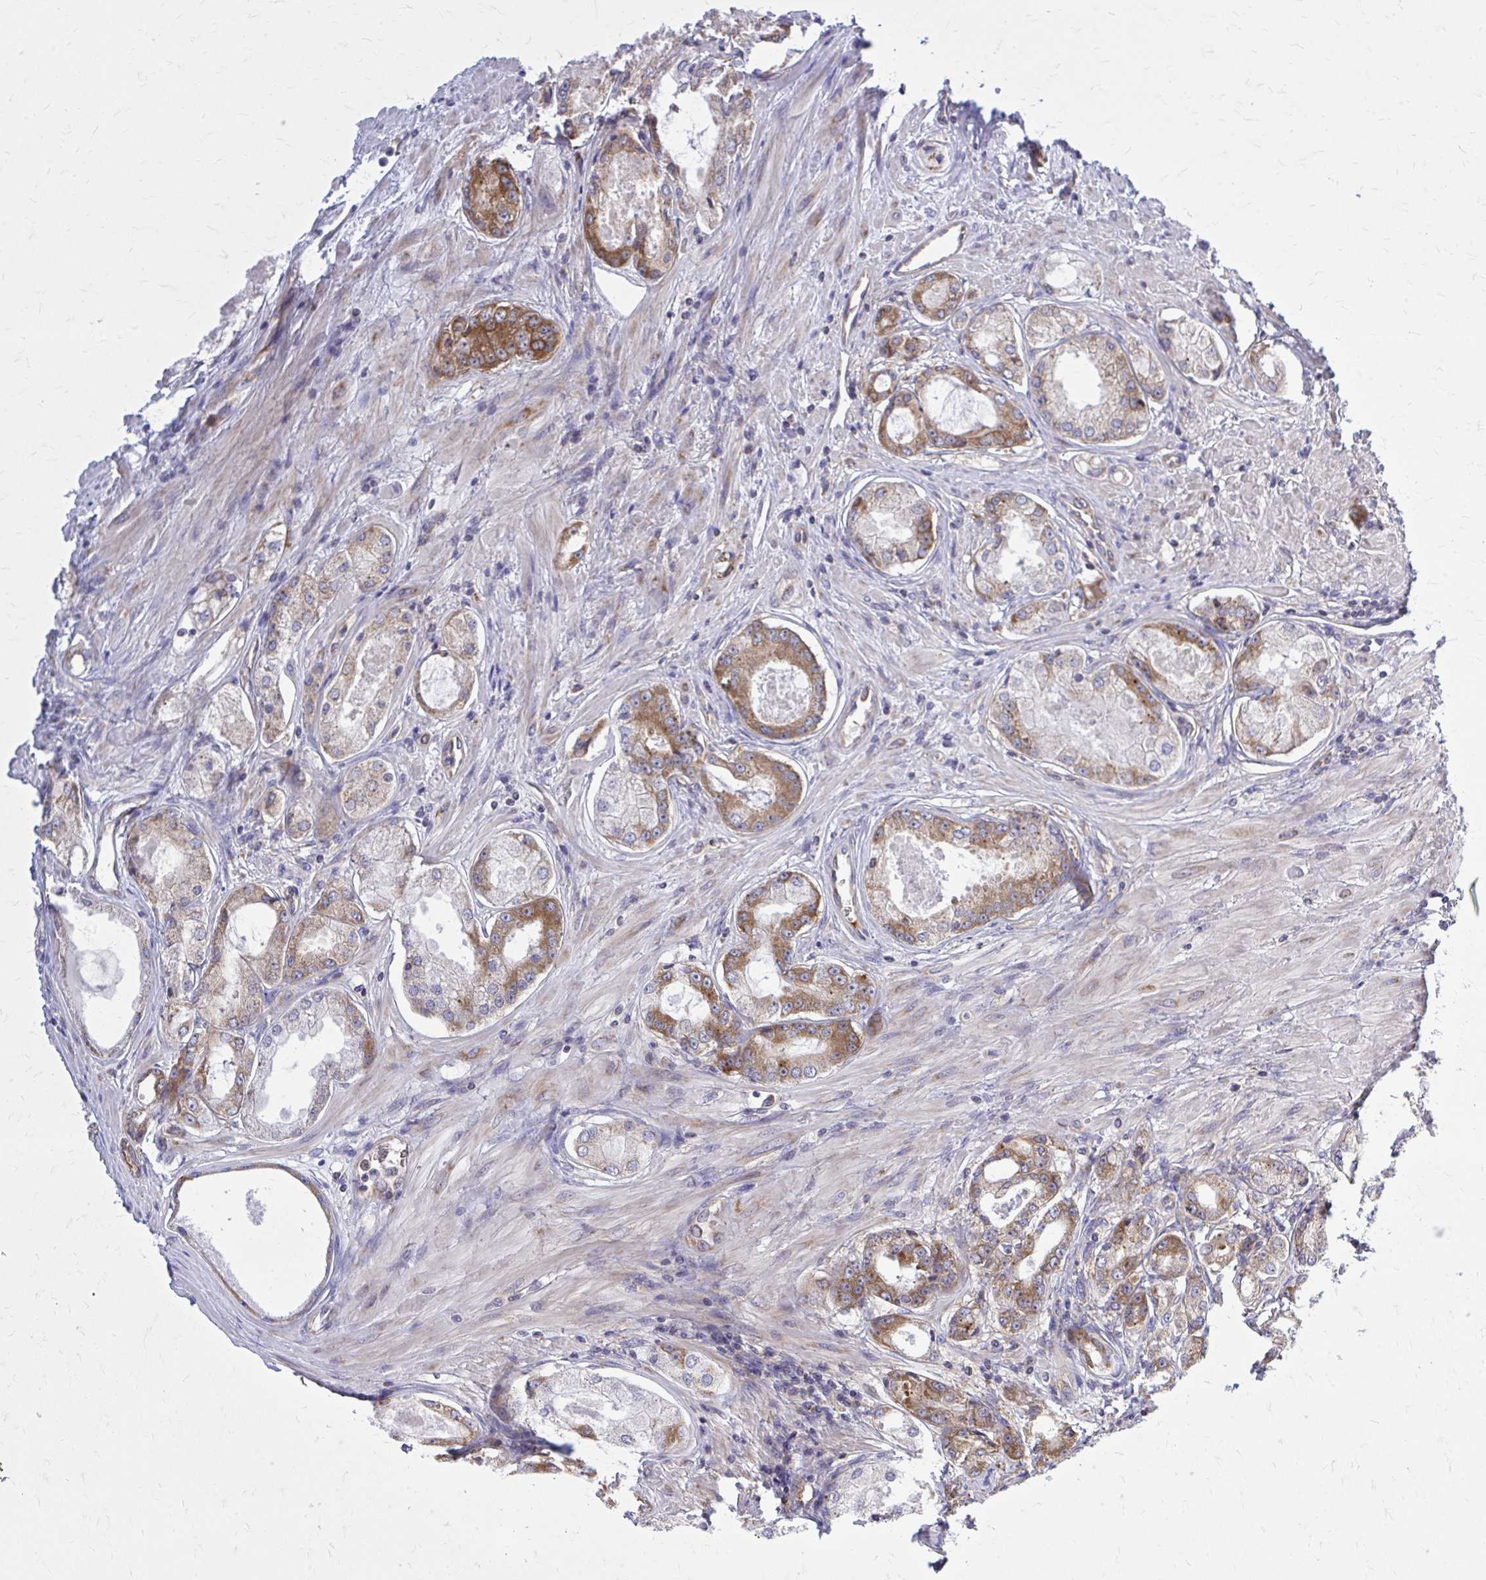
{"staining": {"intensity": "moderate", "quantity": "25%-75%", "location": "cytoplasmic/membranous"}, "tissue": "prostate cancer", "cell_type": "Tumor cells", "image_type": "cancer", "snomed": [{"axis": "morphology", "description": "Adenocarcinoma, Low grade"}, {"axis": "topography", "description": "Prostate"}], "caption": "The histopathology image demonstrates immunohistochemical staining of prostate low-grade adenocarcinoma. There is moderate cytoplasmic/membranous expression is present in about 25%-75% of tumor cells.", "gene": "PDK4", "patient": {"sex": "male", "age": 68}}